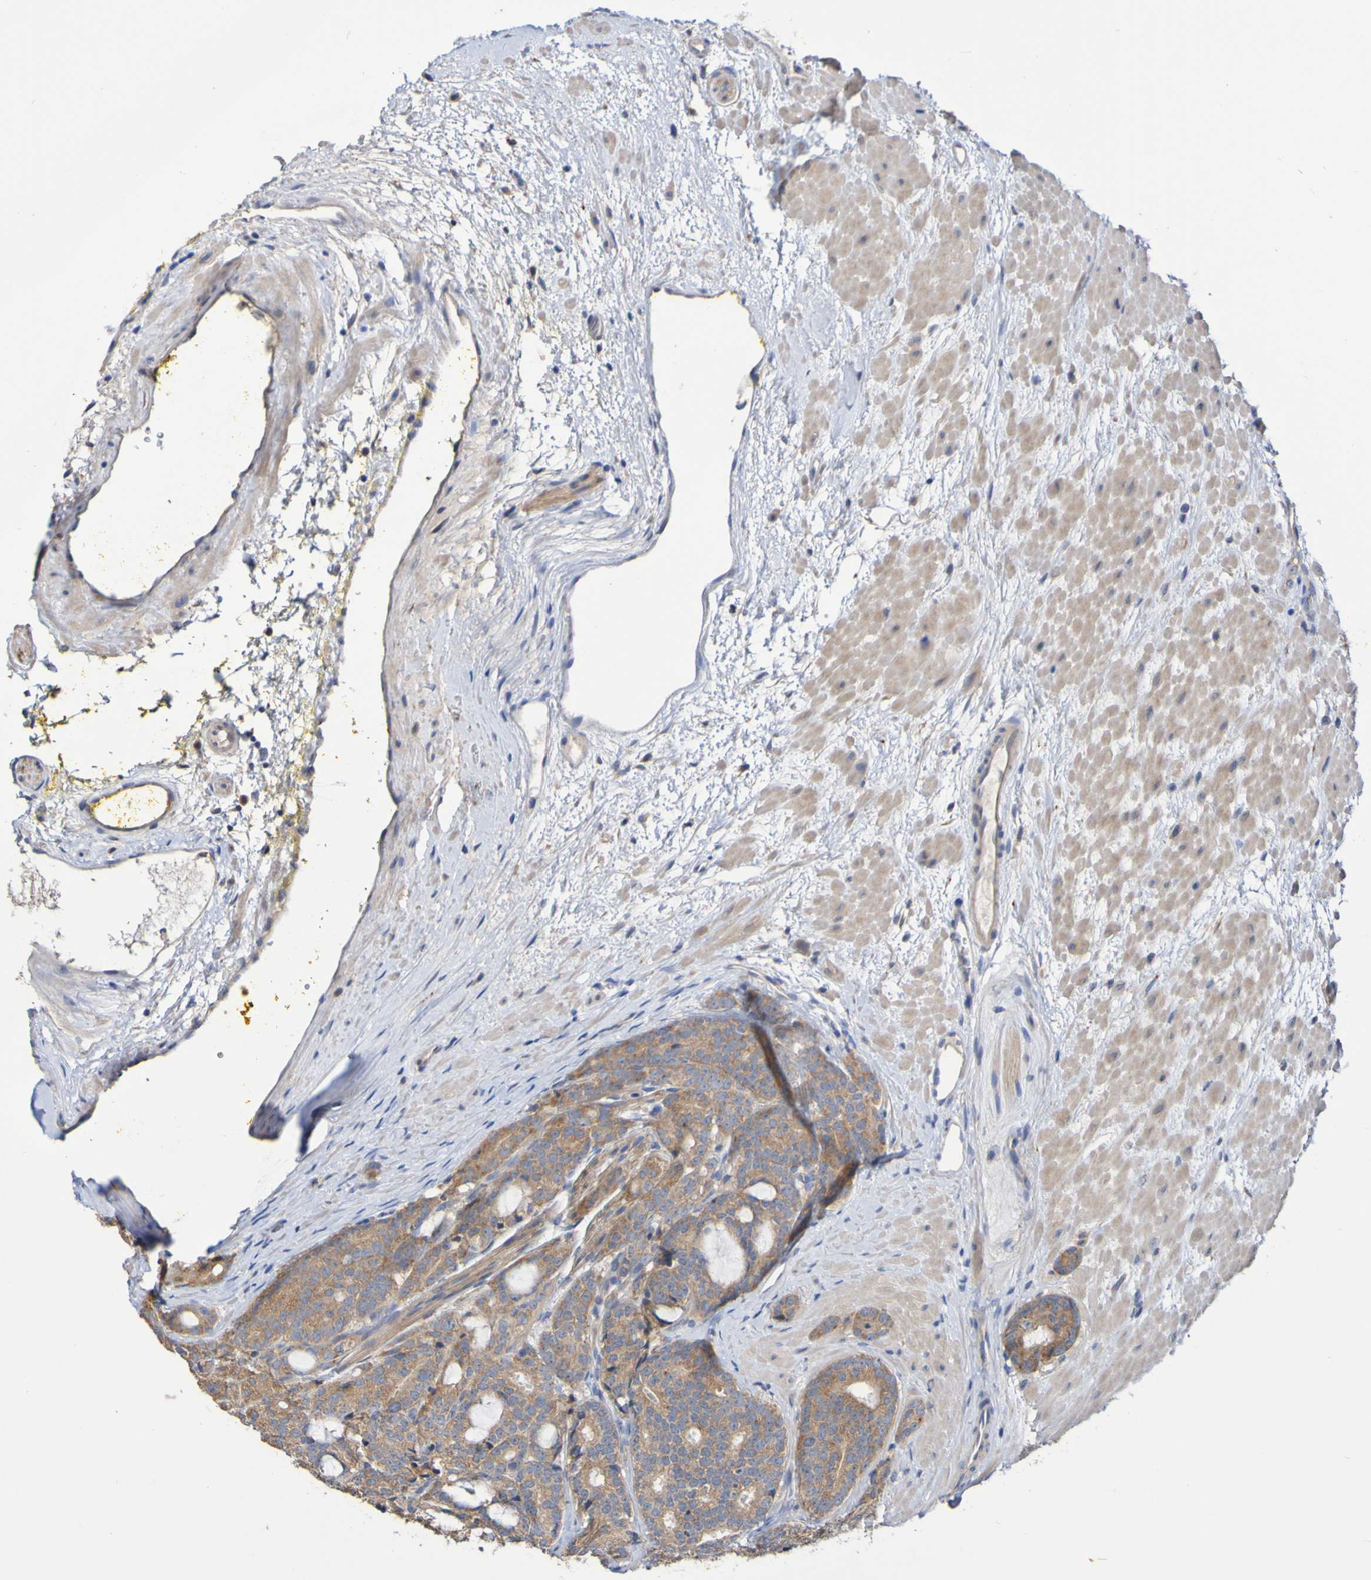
{"staining": {"intensity": "moderate", "quantity": ">75%", "location": "cytoplasmic/membranous"}, "tissue": "prostate cancer", "cell_type": "Tumor cells", "image_type": "cancer", "snomed": [{"axis": "morphology", "description": "Adenocarcinoma, High grade"}, {"axis": "topography", "description": "Prostate"}], "caption": "Moderate cytoplasmic/membranous protein expression is appreciated in about >75% of tumor cells in adenocarcinoma (high-grade) (prostate).", "gene": "PHYH", "patient": {"sex": "male", "age": 61}}